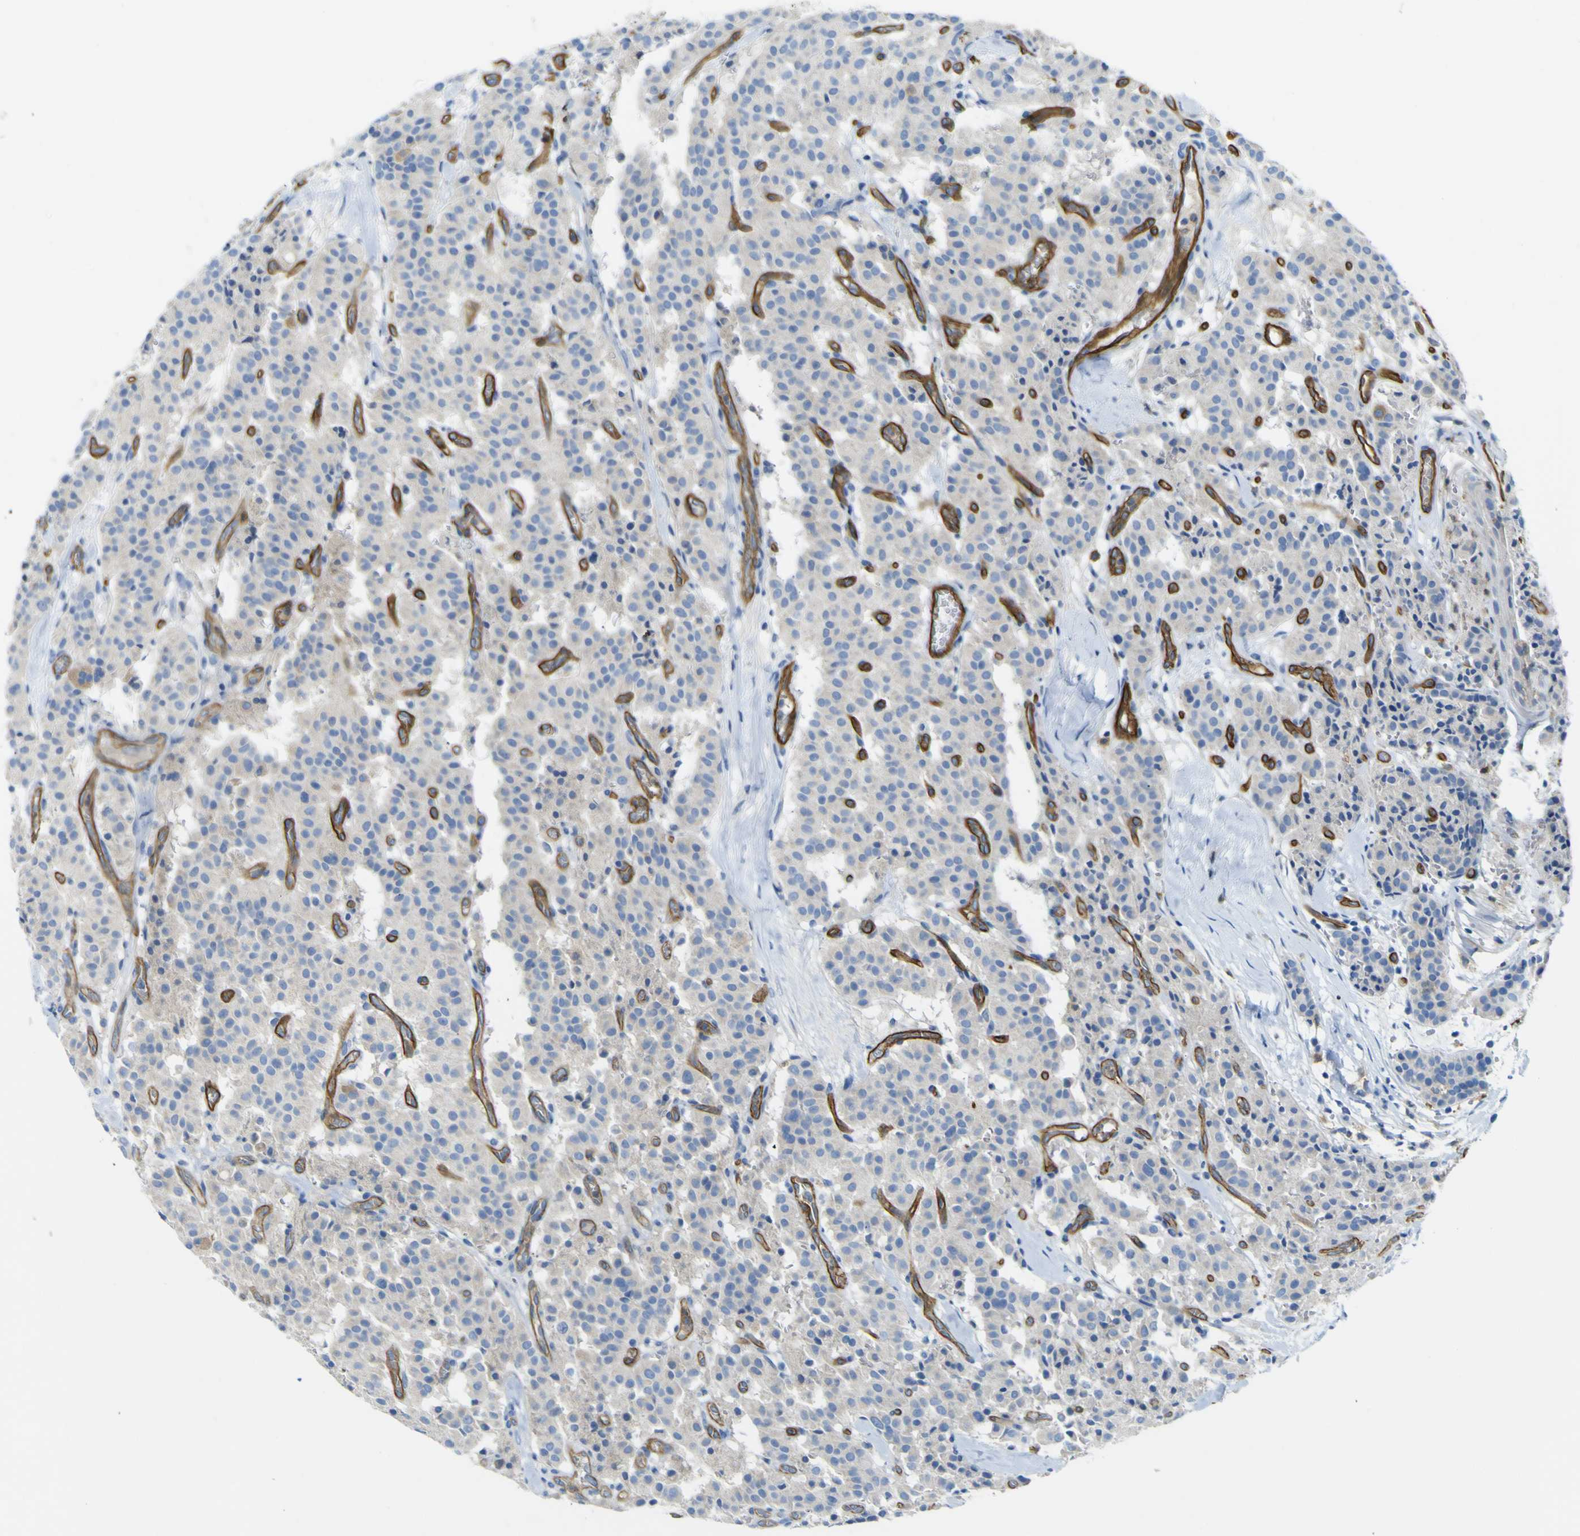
{"staining": {"intensity": "negative", "quantity": "none", "location": "none"}, "tissue": "carcinoid", "cell_type": "Tumor cells", "image_type": "cancer", "snomed": [{"axis": "morphology", "description": "Carcinoid, malignant, NOS"}, {"axis": "topography", "description": "Lung"}], "caption": "Malignant carcinoid was stained to show a protein in brown. There is no significant expression in tumor cells. (DAB immunohistochemistry (IHC), high magnification).", "gene": "CD93", "patient": {"sex": "male", "age": 30}}